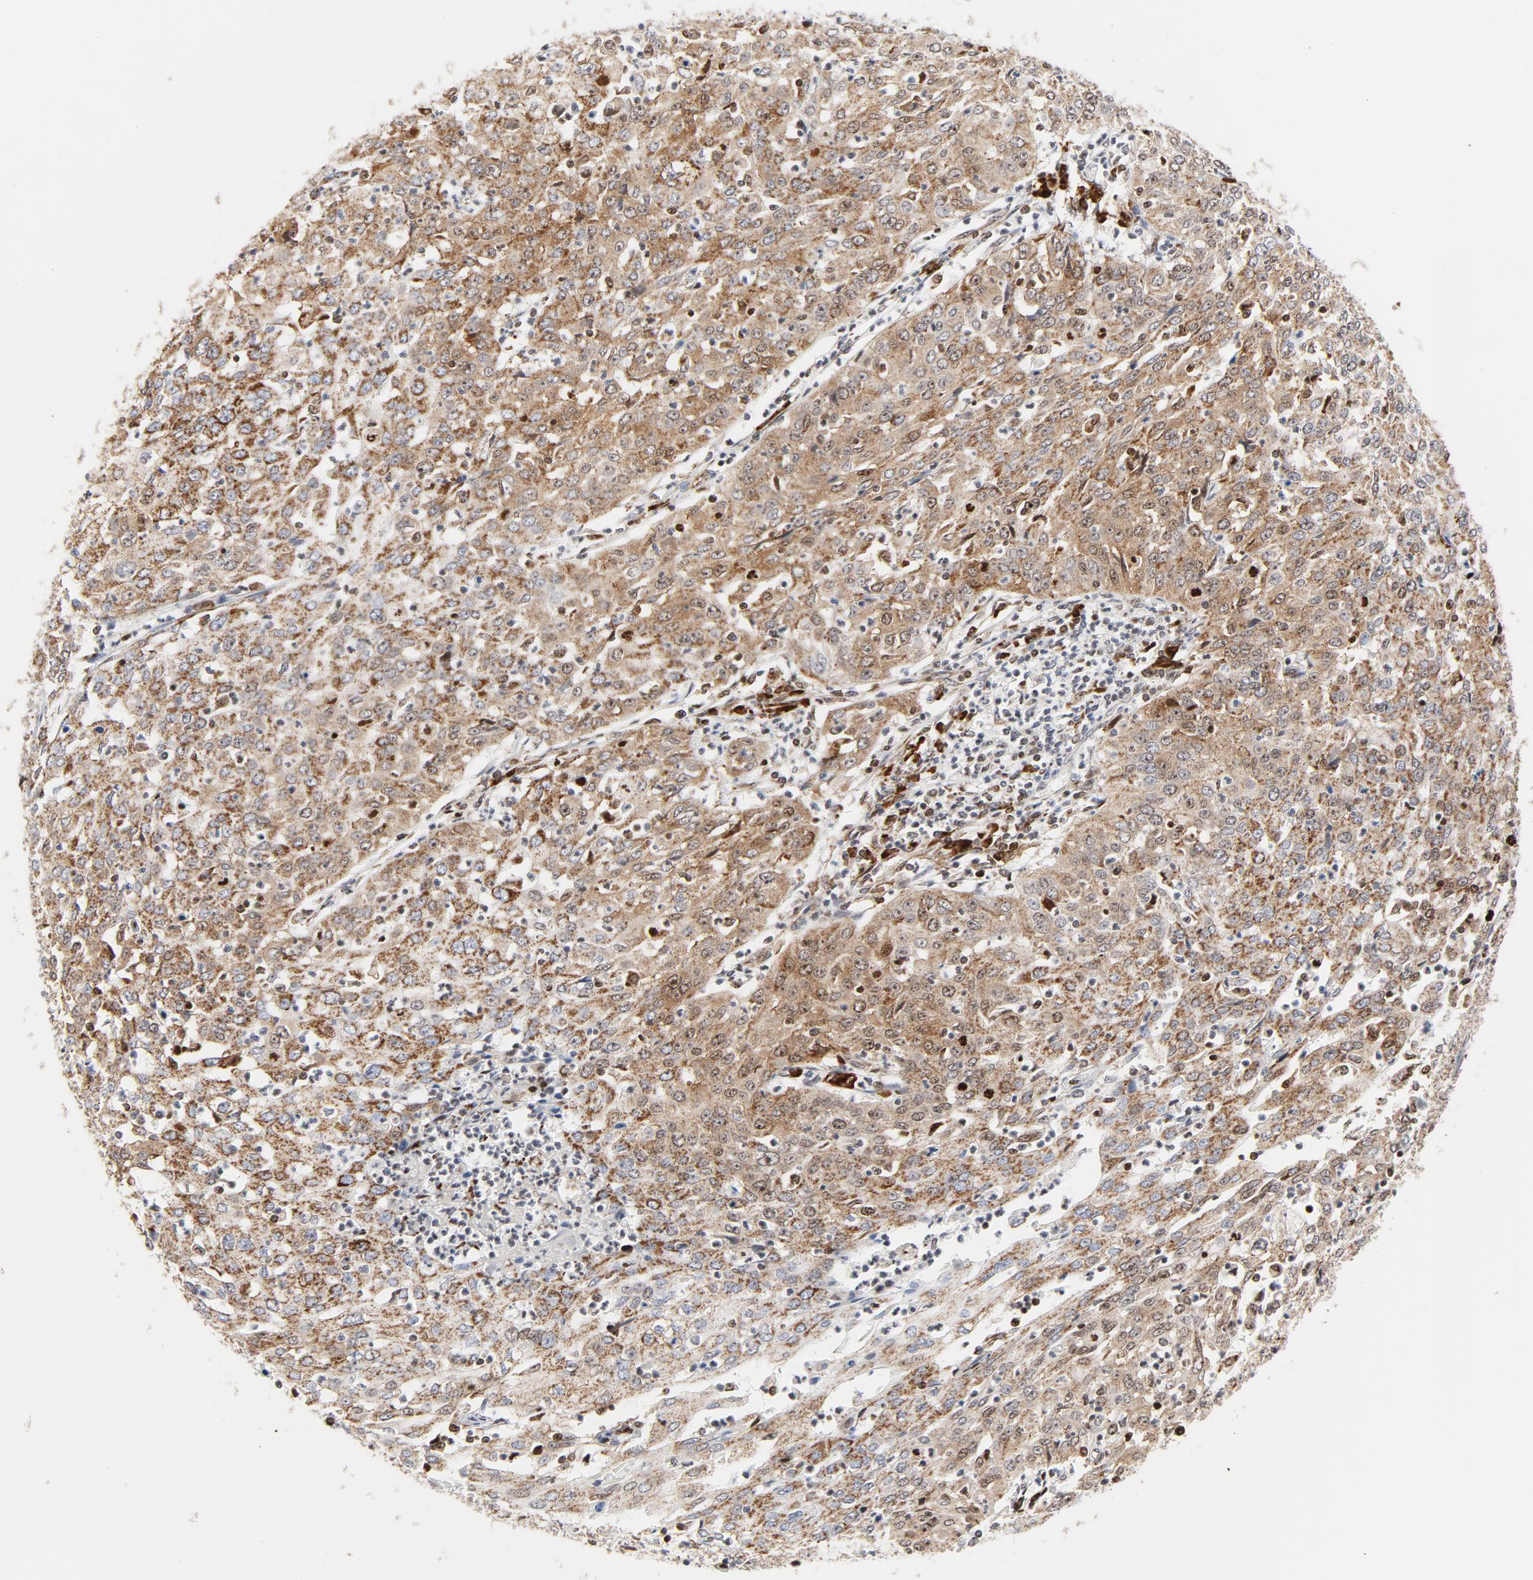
{"staining": {"intensity": "moderate", "quantity": ">75%", "location": "cytoplasmic/membranous"}, "tissue": "cervical cancer", "cell_type": "Tumor cells", "image_type": "cancer", "snomed": [{"axis": "morphology", "description": "Squamous cell carcinoma, NOS"}, {"axis": "topography", "description": "Cervix"}], "caption": "Protein analysis of cervical squamous cell carcinoma tissue displays moderate cytoplasmic/membranous positivity in about >75% of tumor cells.", "gene": "CYCS", "patient": {"sex": "female", "age": 39}}